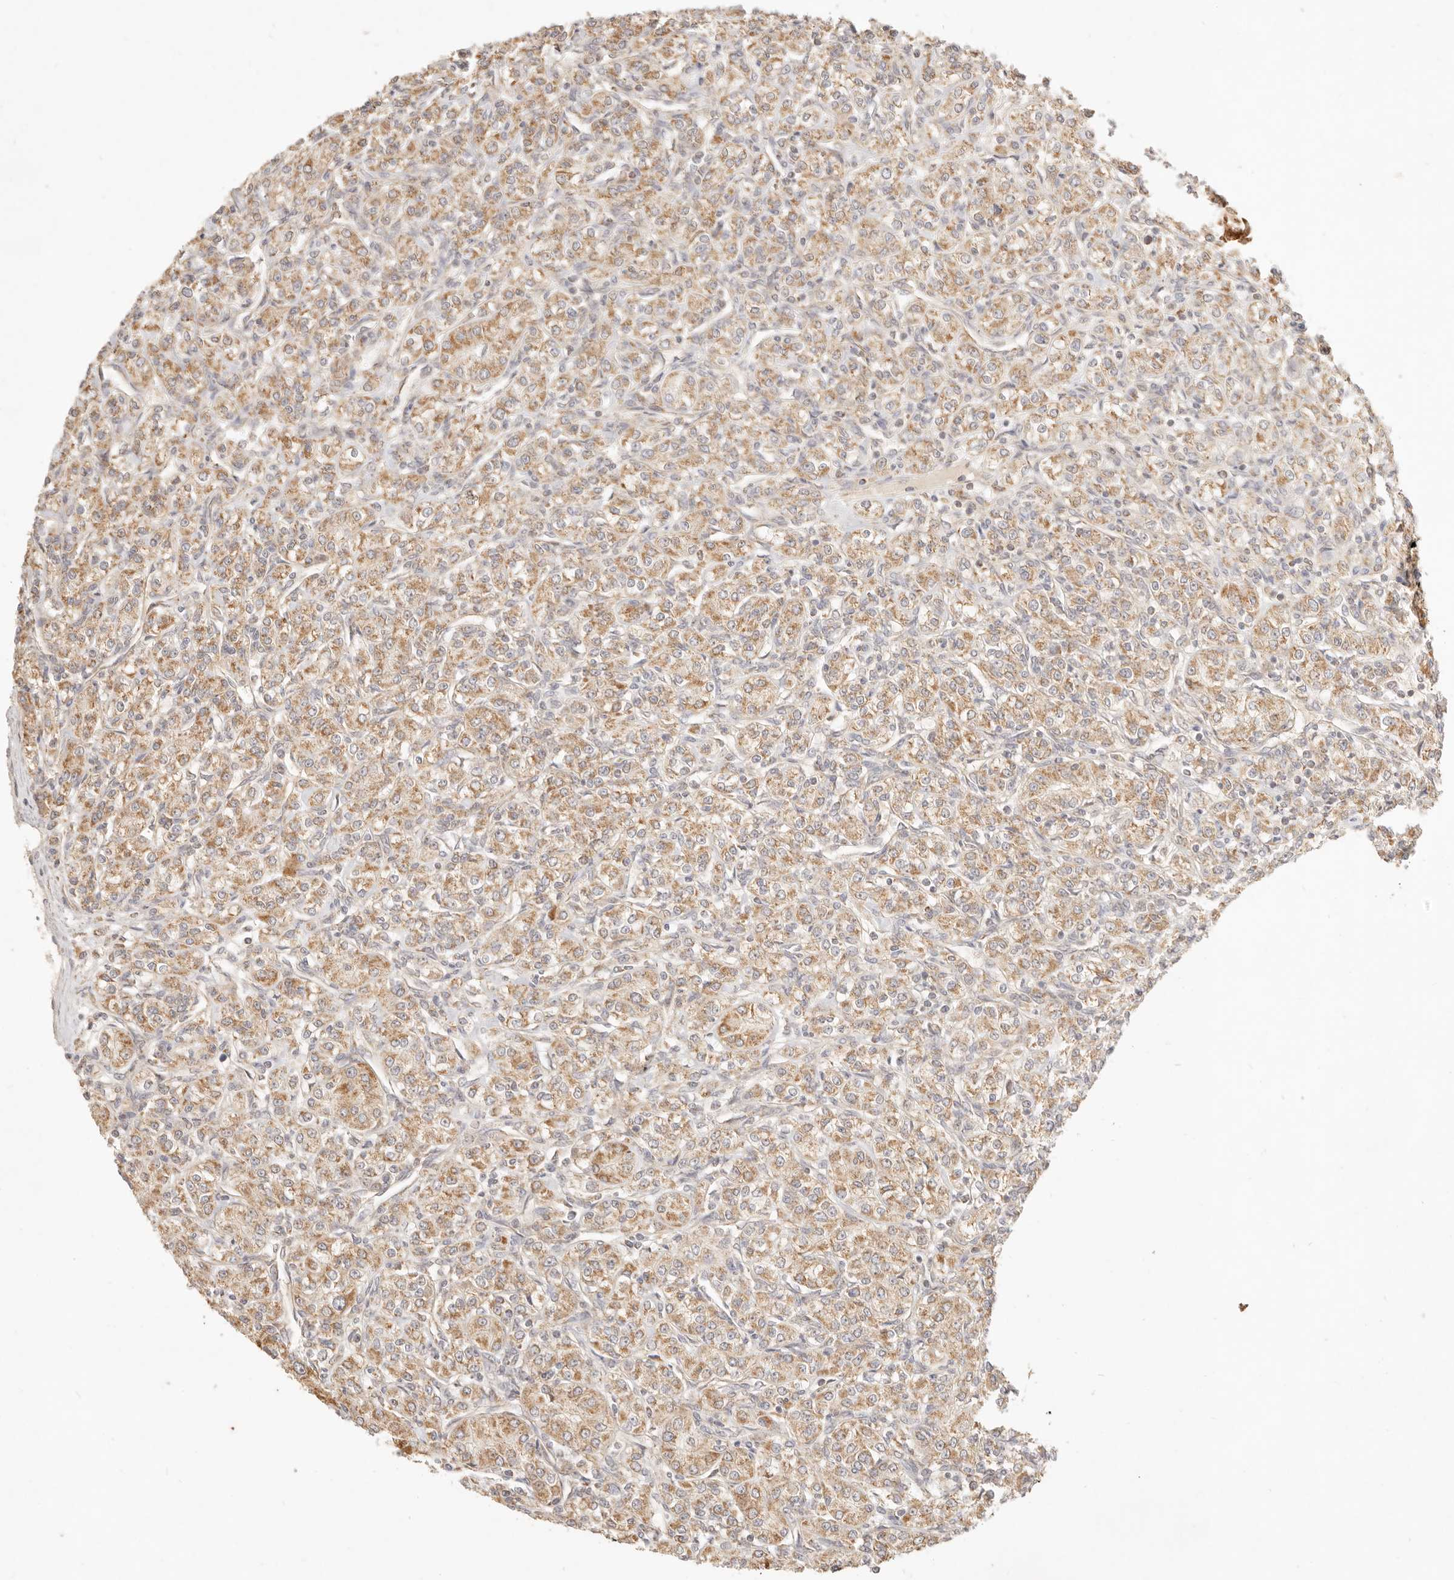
{"staining": {"intensity": "moderate", "quantity": ">75%", "location": "cytoplasmic/membranous"}, "tissue": "renal cancer", "cell_type": "Tumor cells", "image_type": "cancer", "snomed": [{"axis": "morphology", "description": "Adenocarcinoma, NOS"}, {"axis": "topography", "description": "Kidney"}], "caption": "IHC micrograph of renal cancer (adenocarcinoma) stained for a protein (brown), which shows medium levels of moderate cytoplasmic/membranous positivity in approximately >75% of tumor cells.", "gene": "CPLANE2", "patient": {"sex": "male", "age": 77}}